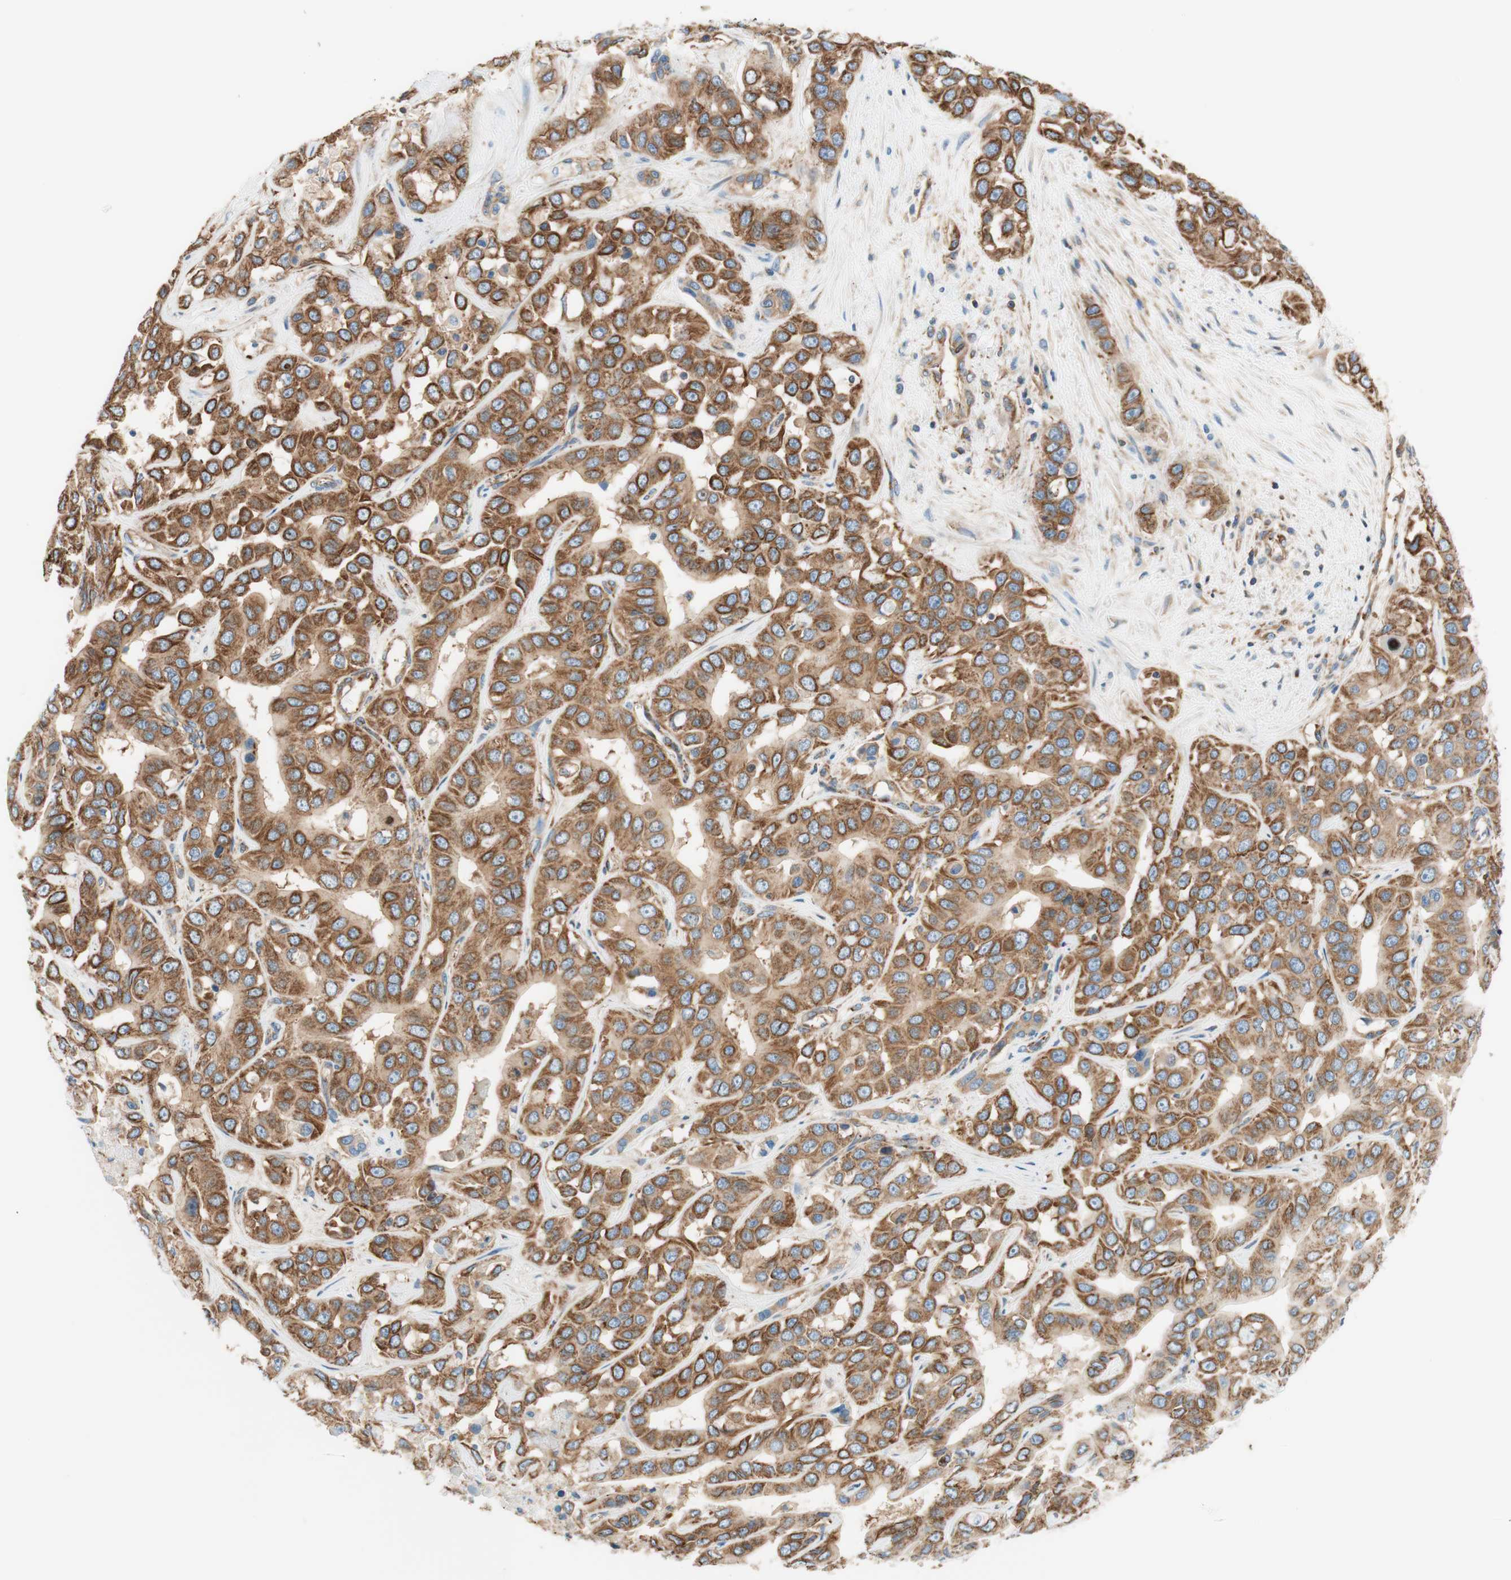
{"staining": {"intensity": "moderate", "quantity": ">75%", "location": "cytoplasmic/membranous"}, "tissue": "liver cancer", "cell_type": "Tumor cells", "image_type": "cancer", "snomed": [{"axis": "morphology", "description": "Cholangiocarcinoma"}, {"axis": "topography", "description": "Liver"}], "caption": "Tumor cells reveal moderate cytoplasmic/membranous positivity in about >75% of cells in cholangiocarcinoma (liver). The protein of interest is stained brown, and the nuclei are stained in blue (DAB (3,3'-diaminobenzidine) IHC with brightfield microscopy, high magnification).", "gene": "VPS26A", "patient": {"sex": "female", "age": 52}}